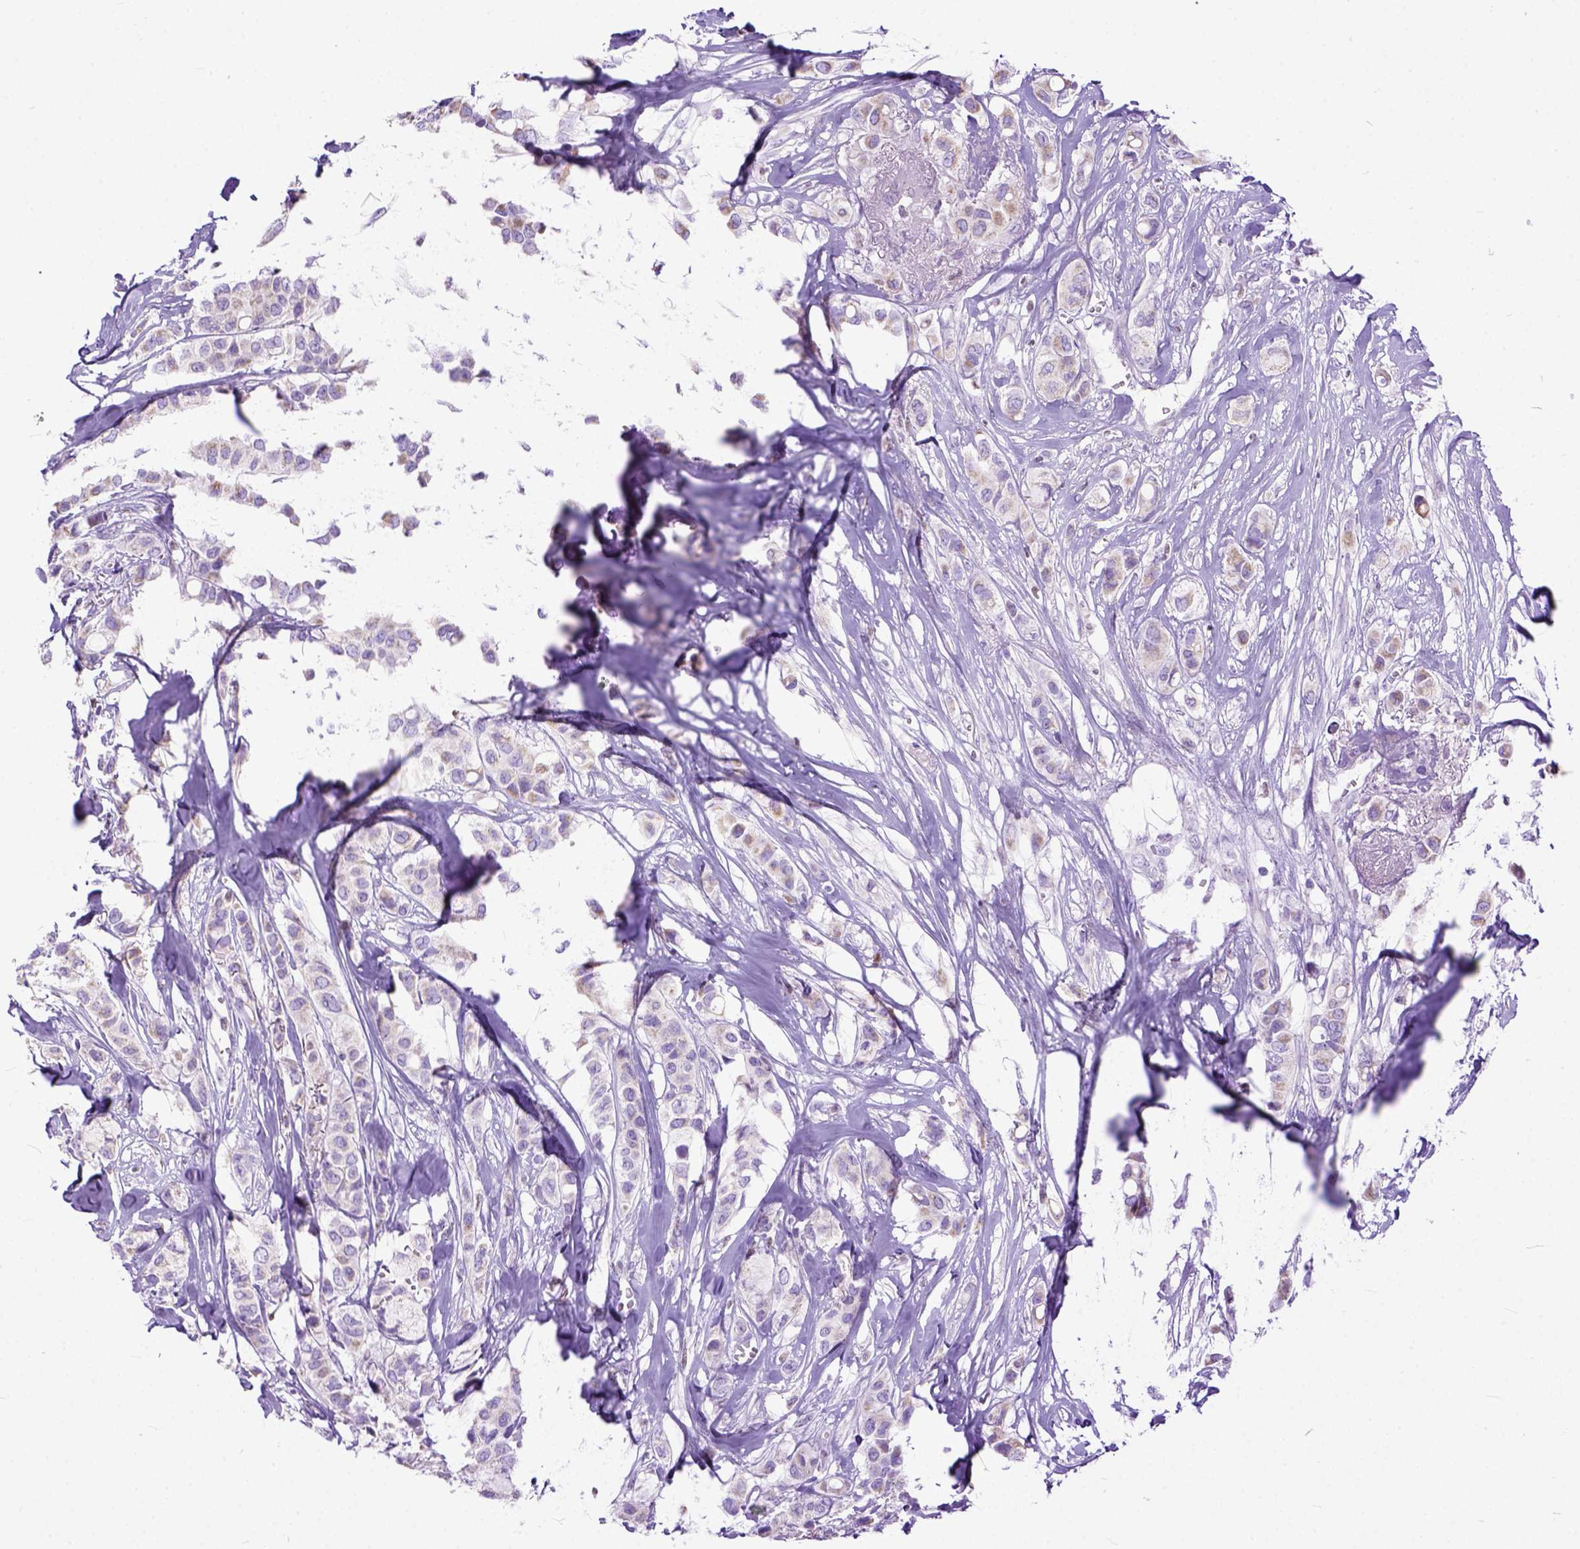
{"staining": {"intensity": "moderate", "quantity": "<25%", "location": "cytoplasmic/membranous"}, "tissue": "breast cancer", "cell_type": "Tumor cells", "image_type": "cancer", "snomed": [{"axis": "morphology", "description": "Duct carcinoma"}, {"axis": "topography", "description": "Breast"}], "caption": "The image exhibits immunohistochemical staining of breast cancer (infiltrating ductal carcinoma). There is moderate cytoplasmic/membranous staining is seen in approximately <25% of tumor cells.", "gene": "CRB1", "patient": {"sex": "female", "age": 85}}